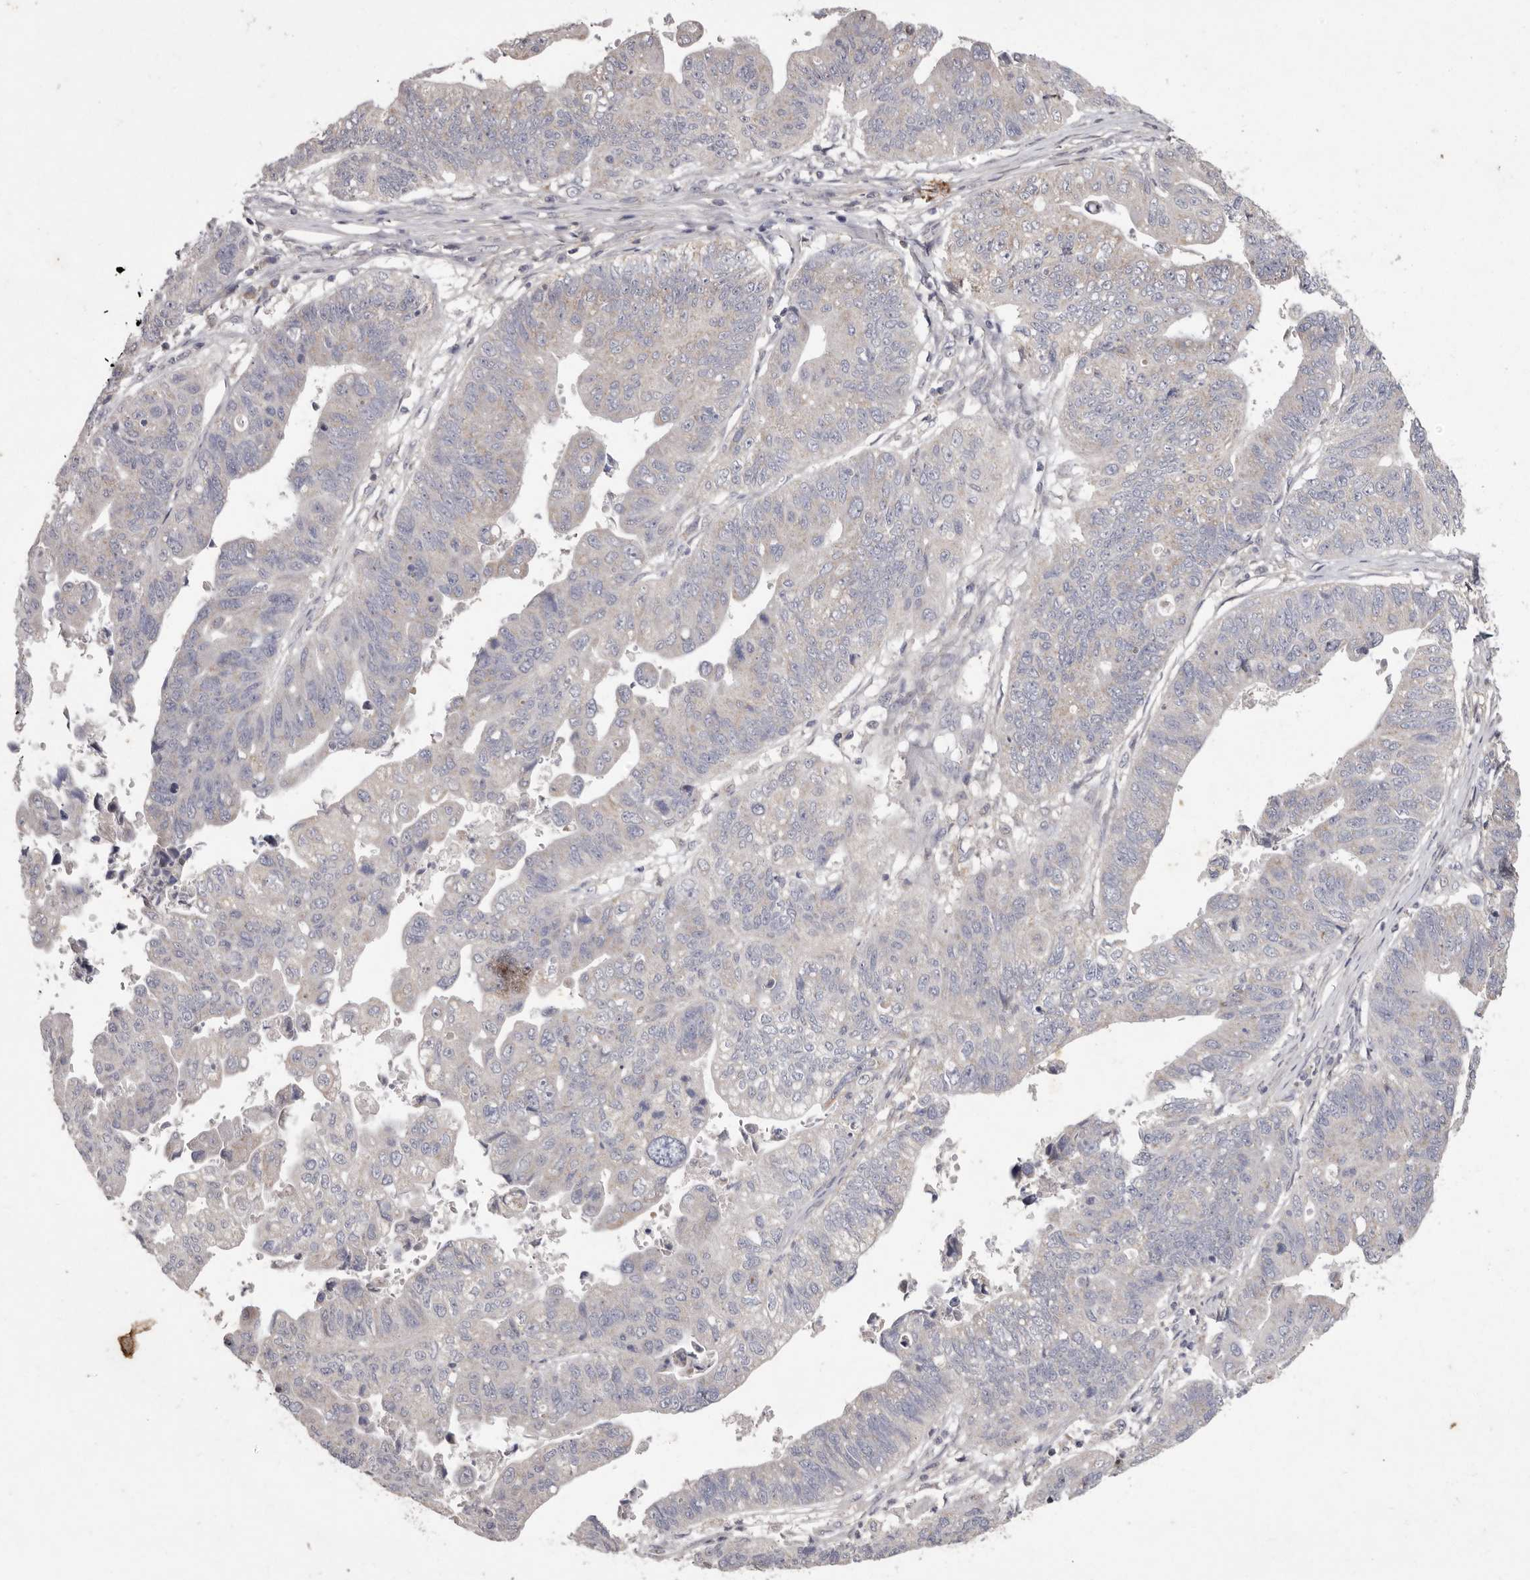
{"staining": {"intensity": "negative", "quantity": "none", "location": "none"}, "tissue": "stomach cancer", "cell_type": "Tumor cells", "image_type": "cancer", "snomed": [{"axis": "morphology", "description": "Adenocarcinoma, NOS"}, {"axis": "topography", "description": "Stomach"}], "caption": "Photomicrograph shows no protein positivity in tumor cells of stomach adenocarcinoma tissue.", "gene": "FLAD1", "patient": {"sex": "male", "age": 59}}